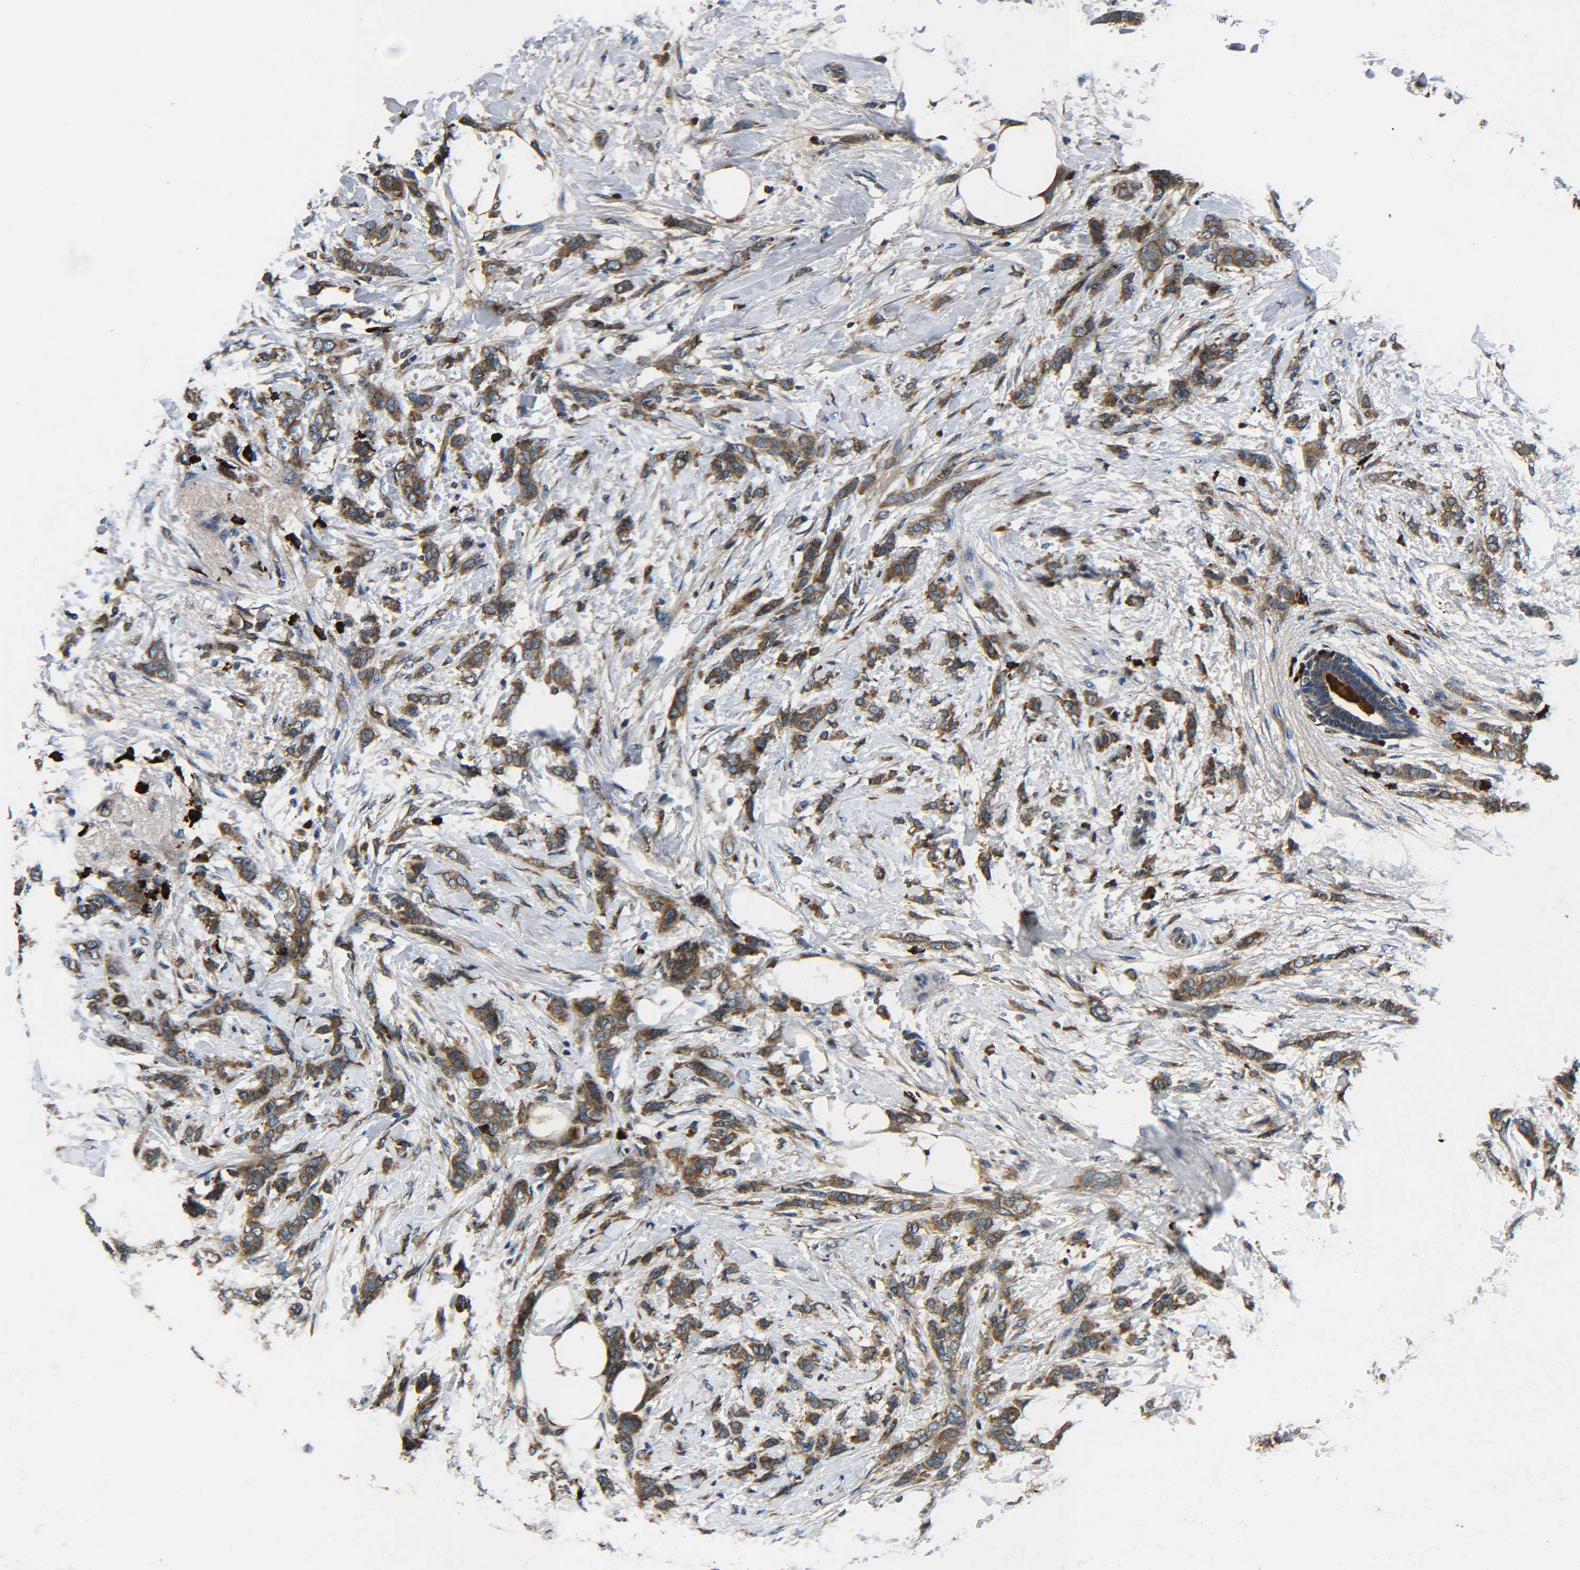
{"staining": {"intensity": "moderate", "quantity": ">75%", "location": "cytoplasmic/membranous"}, "tissue": "breast cancer", "cell_type": "Tumor cells", "image_type": "cancer", "snomed": [{"axis": "morphology", "description": "Lobular carcinoma, in situ"}, {"axis": "morphology", "description": "Lobular carcinoma"}, {"axis": "topography", "description": "Breast"}], "caption": "Immunohistochemistry (IHC) of human breast cancer (lobular carcinoma) exhibits medium levels of moderate cytoplasmic/membranous positivity in approximately >75% of tumor cells.", "gene": "RAB1B", "patient": {"sex": "female", "age": 41}}